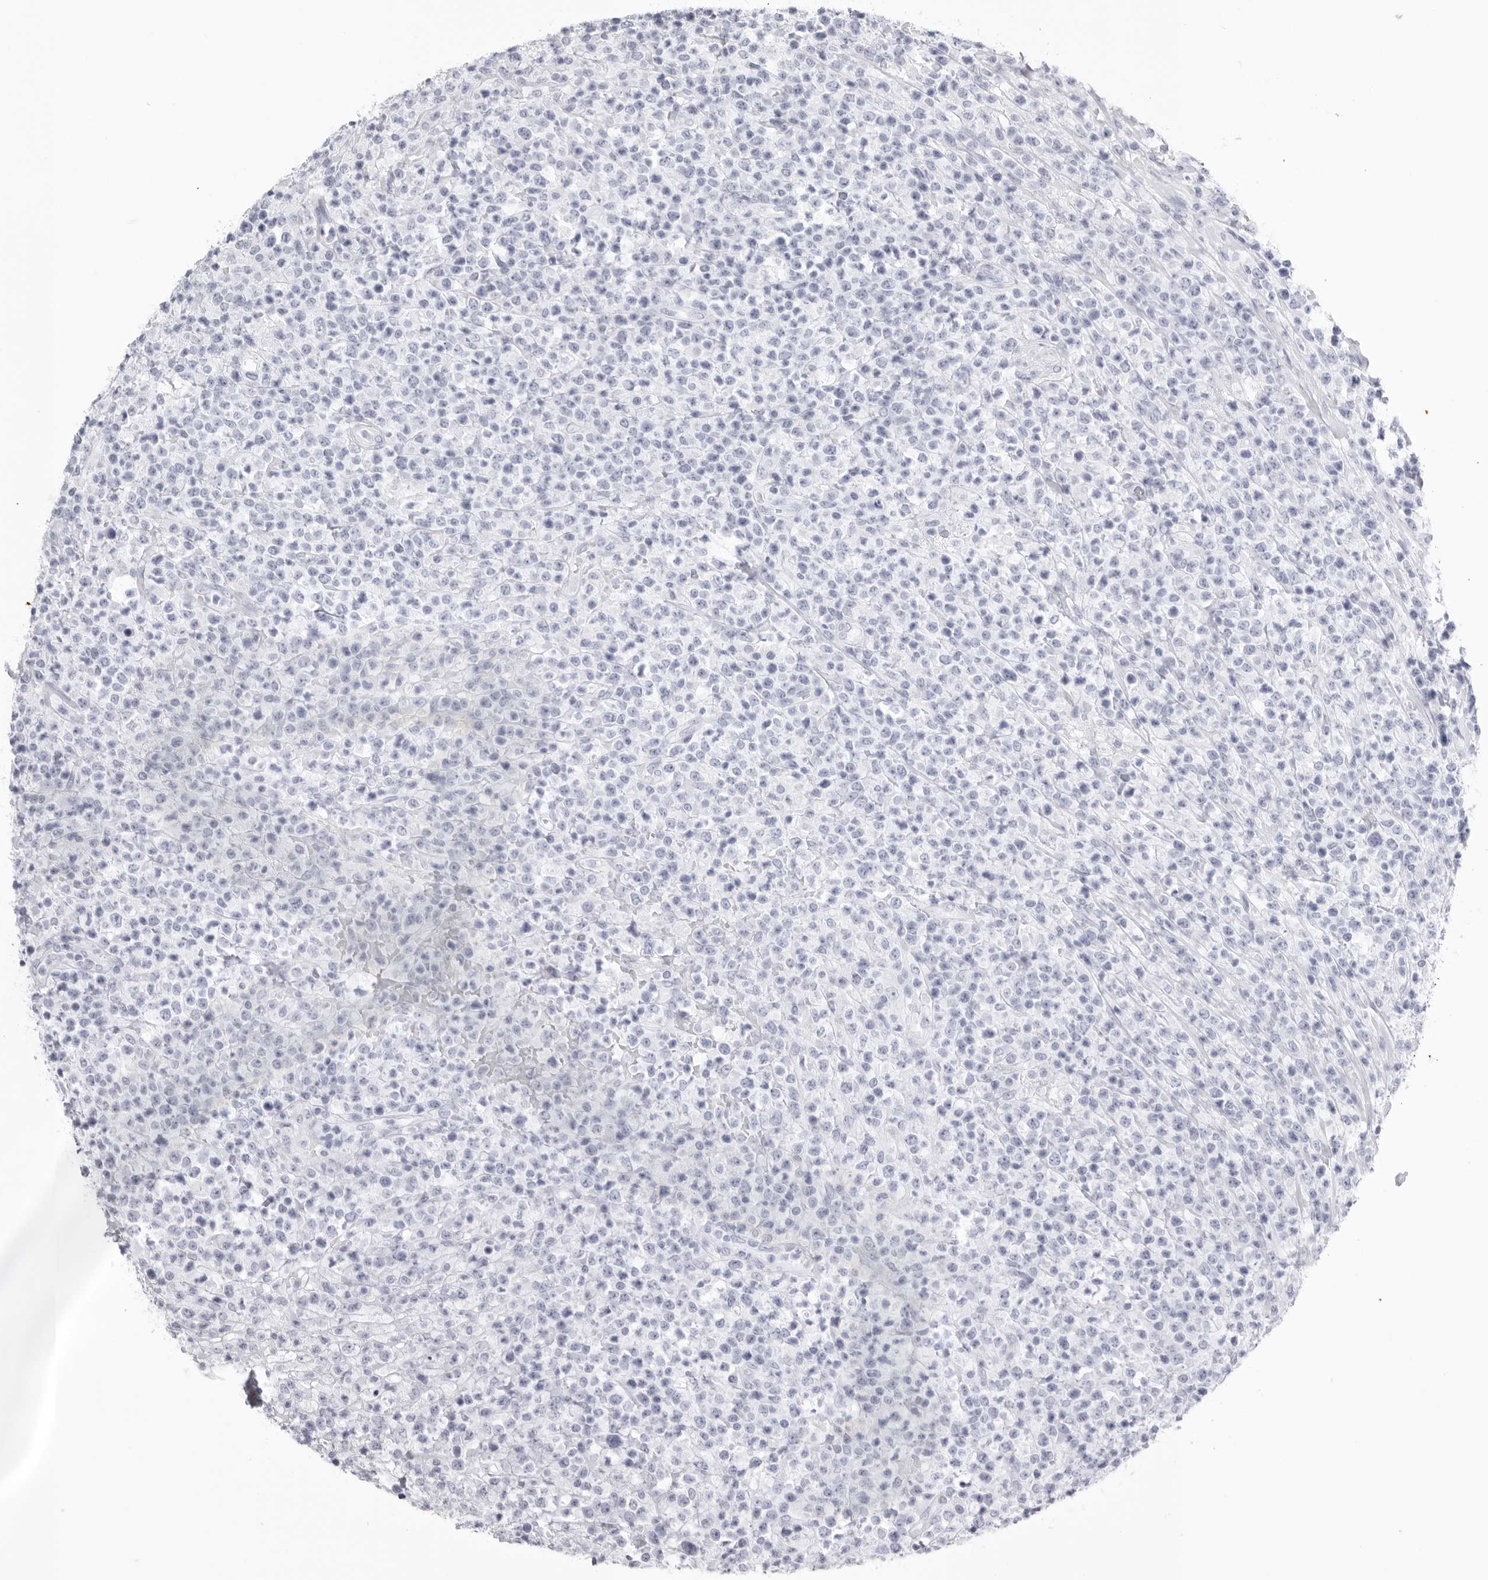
{"staining": {"intensity": "negative", "quantity": "none", "location": "none"}, "tissue": "lymphoma", "cell_type": "Tumor cells", "image_type": "cancer", "snomed": [{"axis": "morphology", "description": "Malignant lymphoma, non-Hodgkin's type, High grade"}, {"axis": "topography", "description": "Colon"}], "caption": "The image reveals no staining of tumor cells in malignant lymphoma, non-Hodgkin's type (high-grade). (Brightfield microscopy of DAB immunohistochemistry at high magnification).", "gene": "KLK9", "patient": {"sex": "female", "age": 53}}